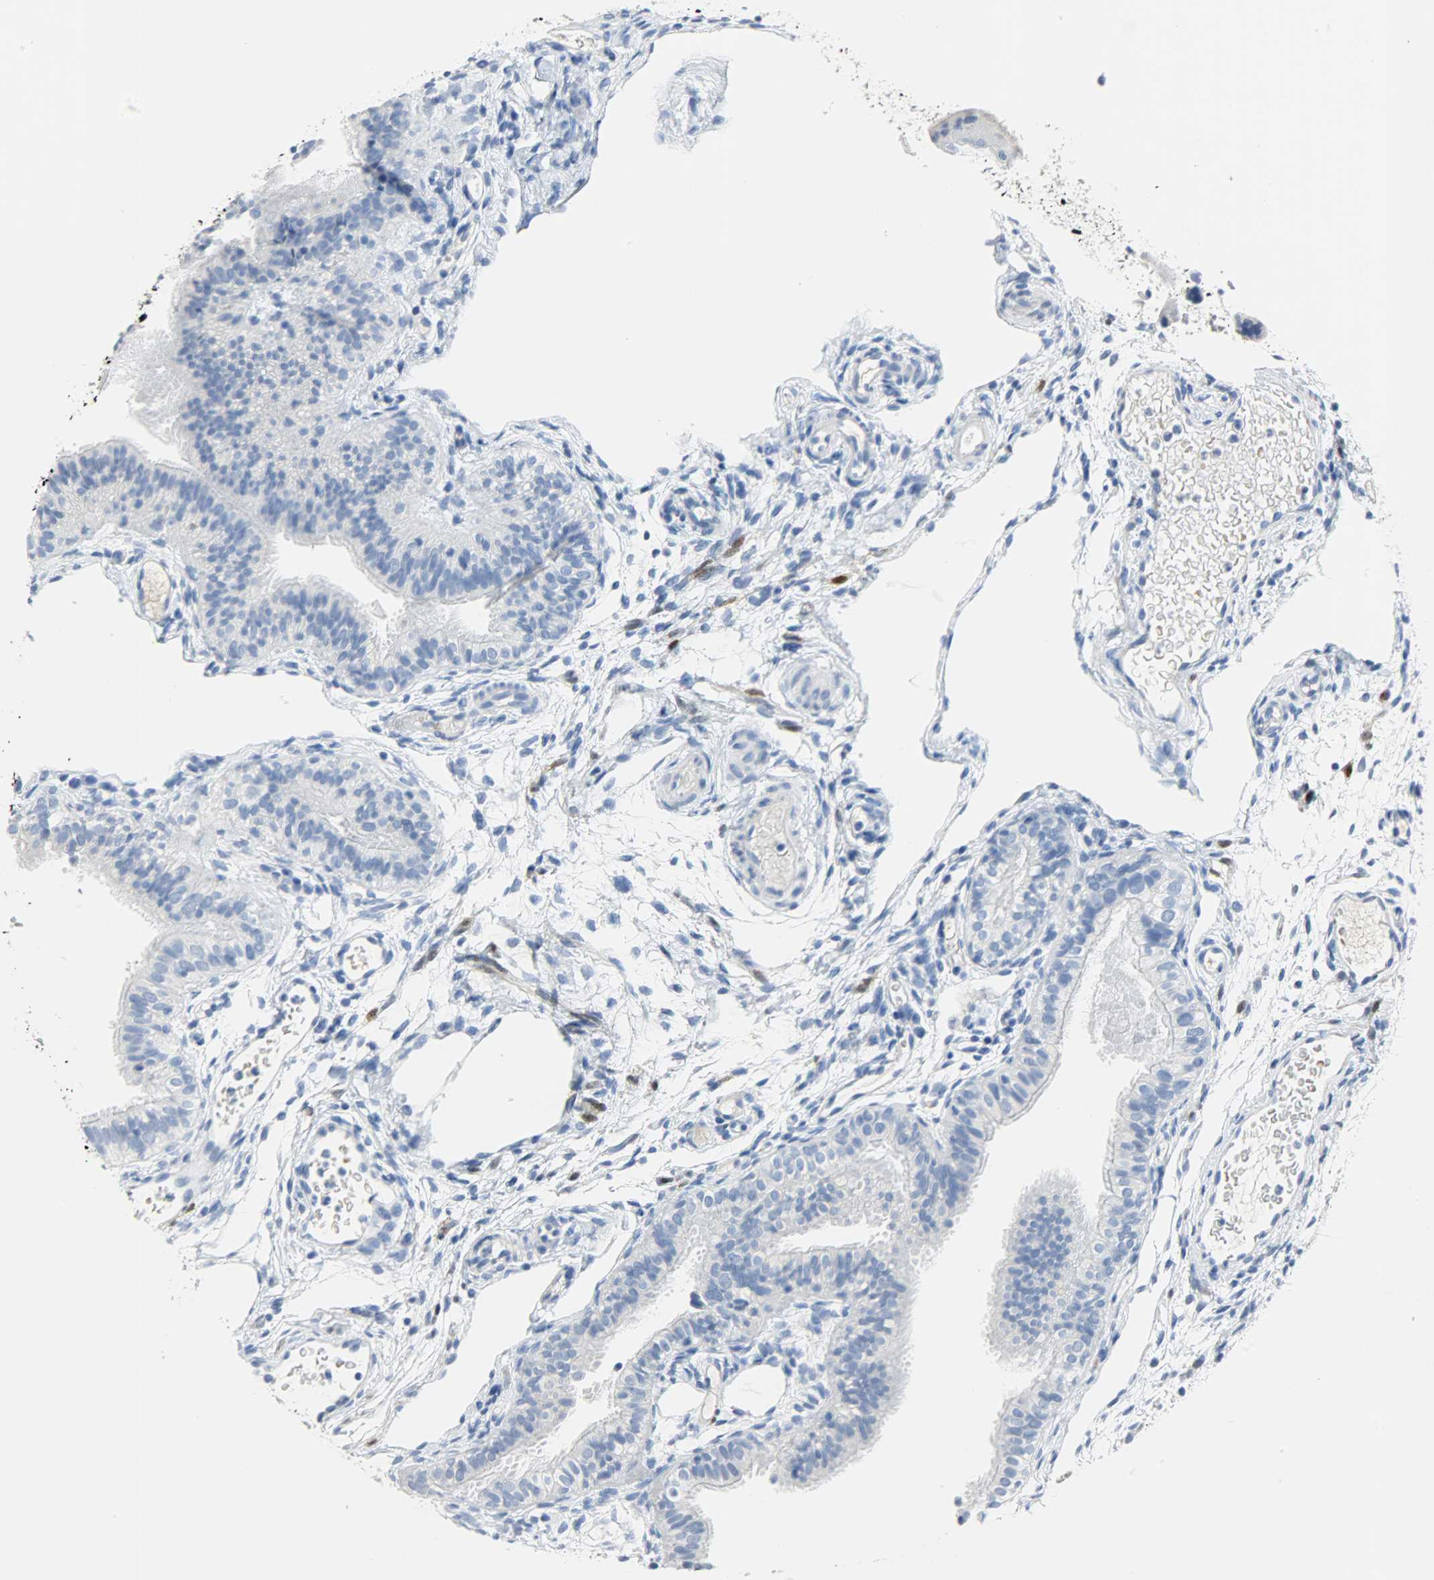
{"staining": {"intensity": "negative", "quantity": "none", "location": "none"}, "tissue": "fallopian tube", "cell_type": "Glandular cells", "image_type": "normal", "snomed": [{"axis": "morphology", "description": "Normal tissue, NOS"}, {"axis": "morphology", "description": "Dermoid, NOS"}, {"axis": "topography", "description": "Fallopian tube"}], "caption": "Protein analysis of unremarkable fallopian tube displays no significant positivity in glandular cells.", "gene": "CA3", "patient": {"sex": "female", "age": 33}}